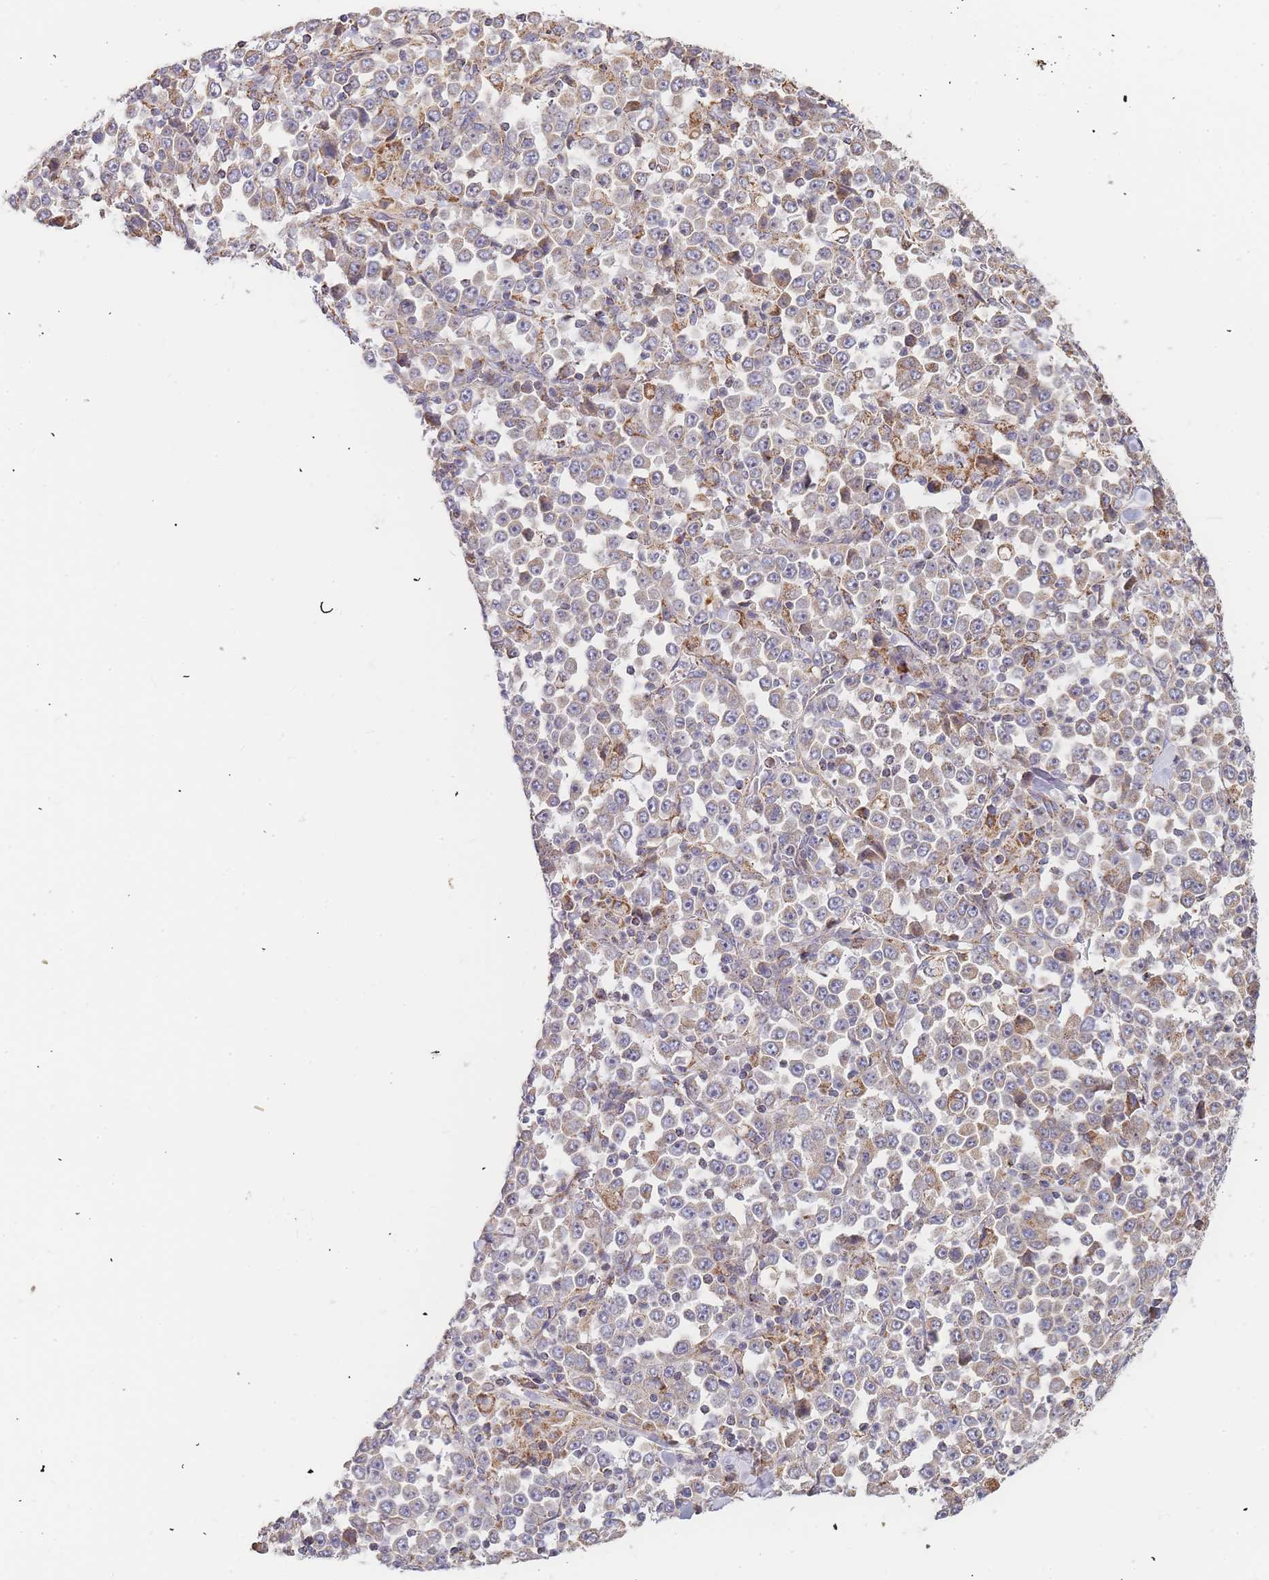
{"staining": {"intensity": "weak", "quantity": "<25%", "location": "cytoplasmic/membranous"}, "tissue": "stomach cancer", "cell_type": "Tumor cells", "image_type": "cancer", "snomed": [{"axis": "morphology", "description": "Normal tissue, NOS"}, {"axis": "morphology", "description": "Adenocarcinoma, NOS"}, {"axis": "topography", "description": "Stomach, upper"}, {"axis": "topography", "description": "Stomach"}], "caption": "An IHC histopathology image of stomach cancer is shown. There is no staining in tumor cells of stomach cancer. Nuclei are stained in blue.", "gene": "ADCY9", "patient": {"sex": "male", "age": 59}}